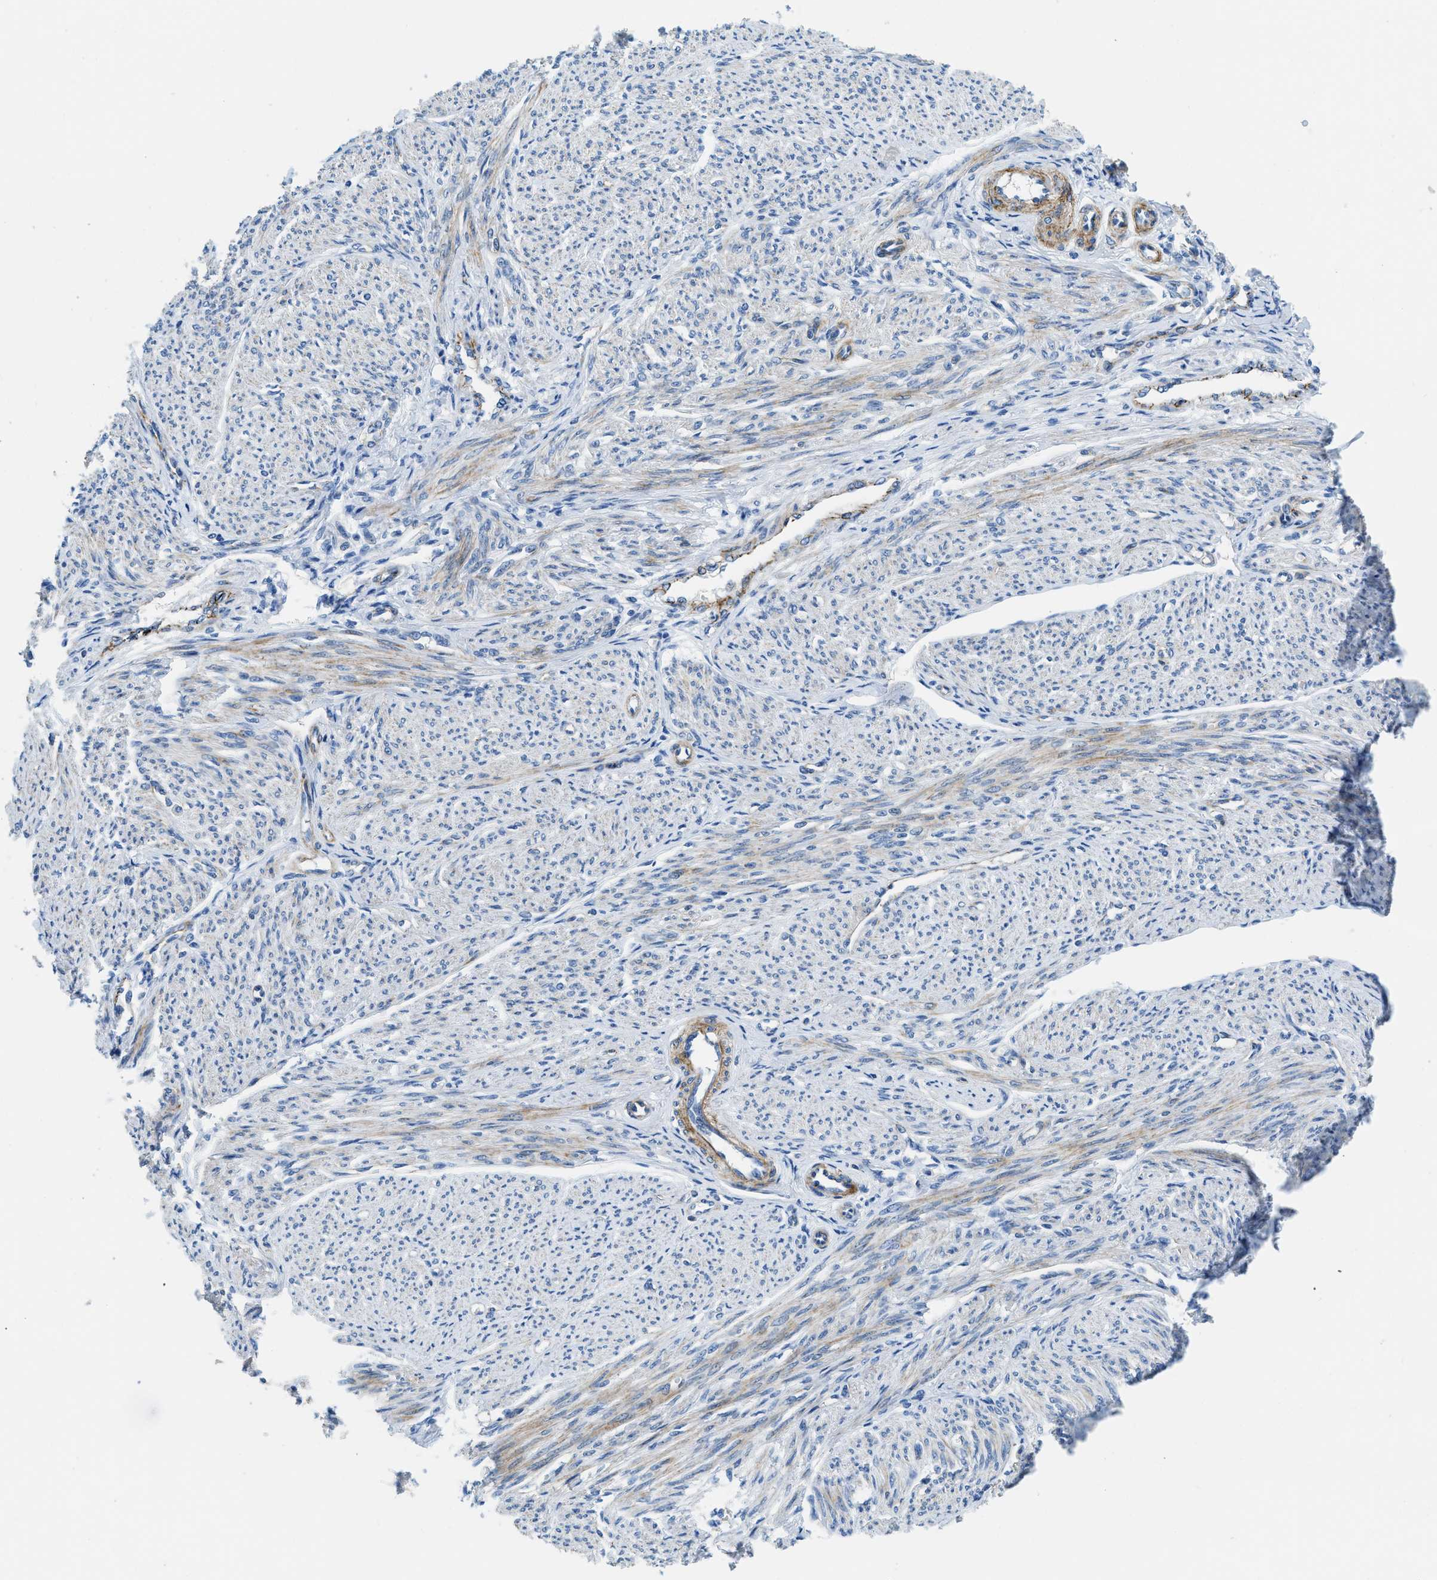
{"staining": {"intensity": "weak", "quantity": "25%-75%", "location": "cytoplasmic/membranous"}, "tissue": "smooth muscle", "cell_type": "Smooth muscle cells", "image_type": "normal", "snomed": [{"axis": "morphology", "description": "Normal tissue, NOS"}, {"axis": "topography", "description": "Smooth muscle"}], "caption": "High-power microscopy captured an IHC histopathology image of benign smooth muscle, revealing weak cytoplasmic/membranous staining in approximately 25%-75% of smooth muscle cells.", "gene": "CUTA", "patient": {"sex": "female", "age": 65}}